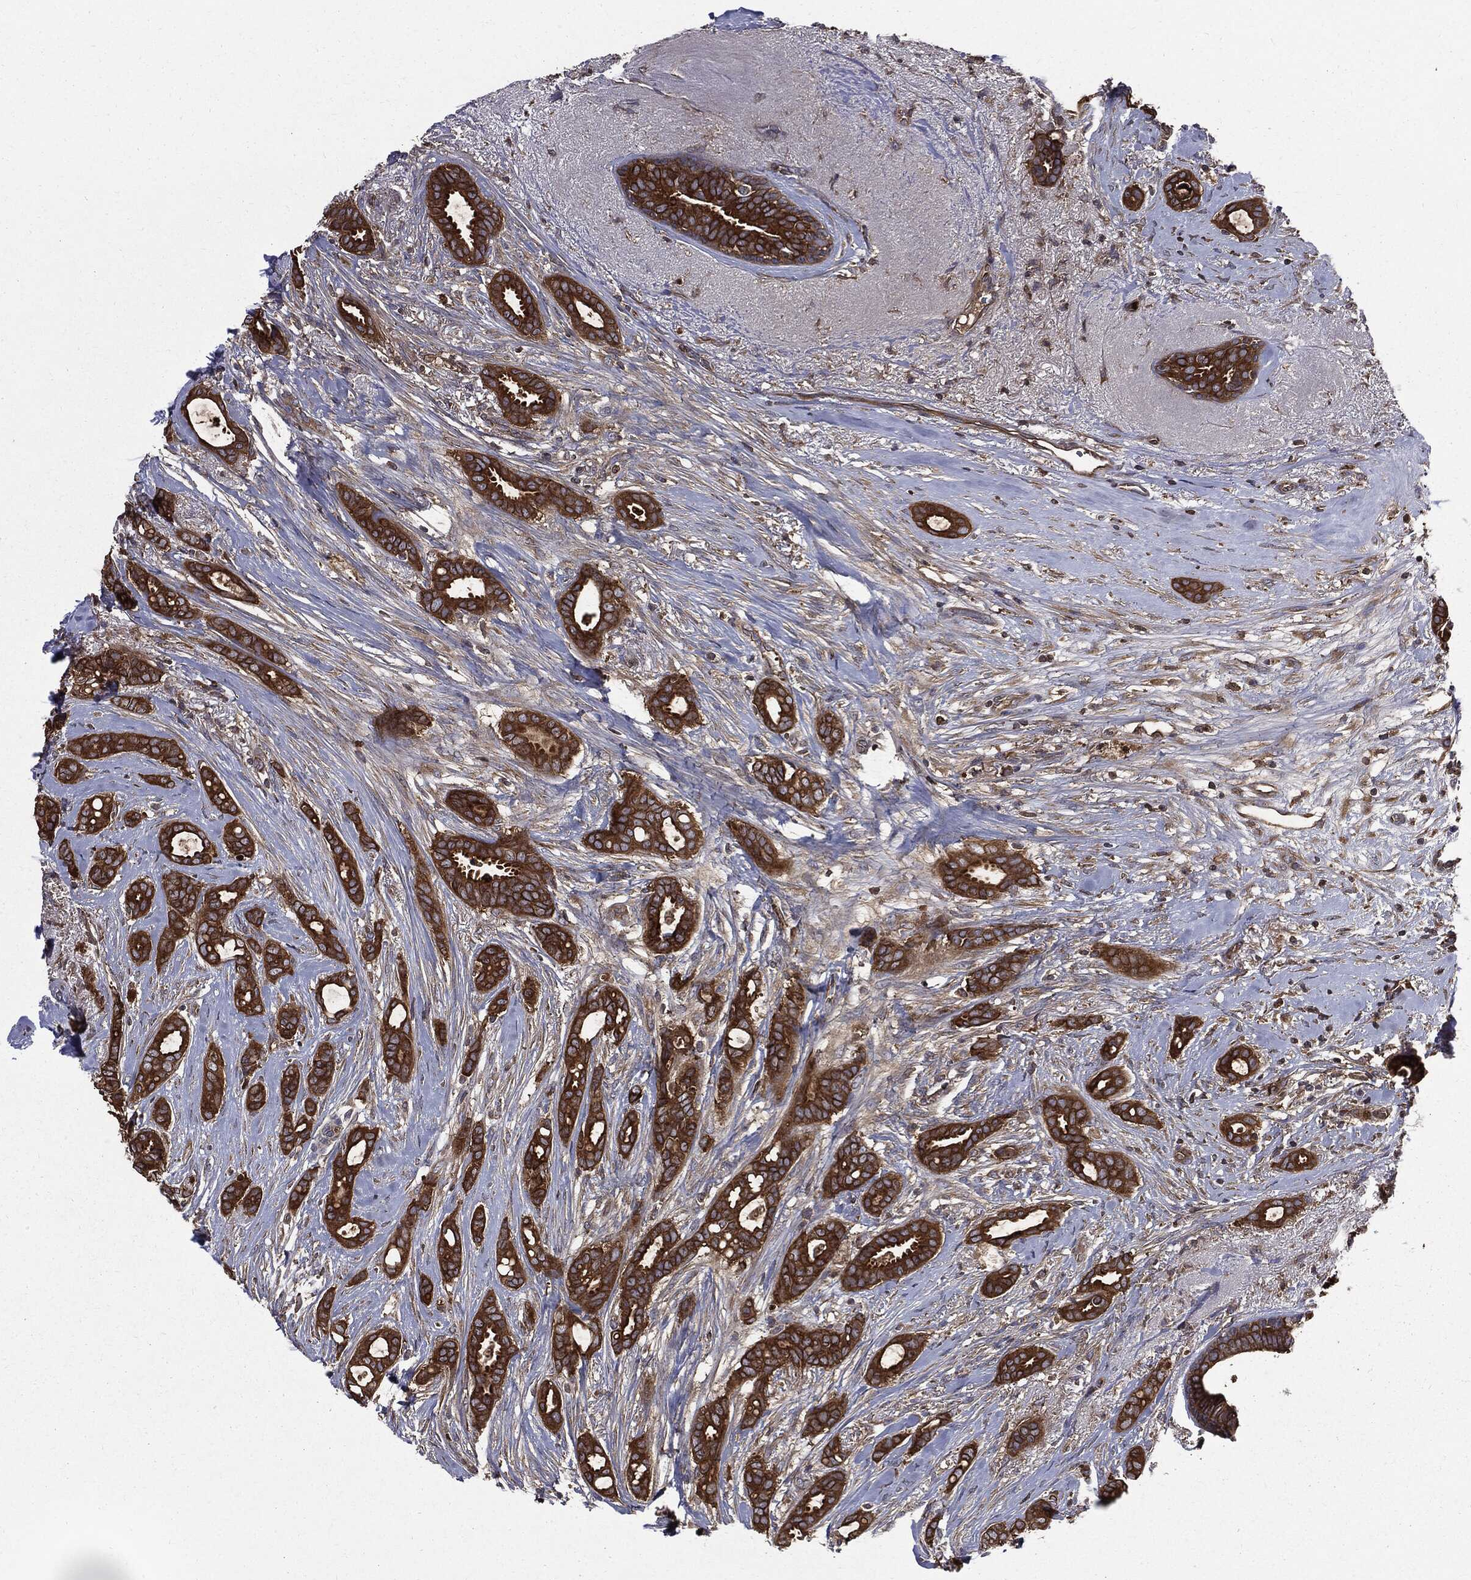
{"staining": {"intensity": "strong", "quantity": ">75%", "location": "cytoplasmic/membranous"}, "tissue": "breast cancer", "cell_type": "Tumor cells", "image_type": "cancer", "snomed": [{"axis": "morphology", "description": "Duct carcinoma"}, {"axis": "topography", "description": "Breast"}], "caption": "Immunohistochemistry micrograph of human breast invasive ductal carcinoma stained for a protein (brown), which shows high levels of strong cytoplasmic/membranous positivity in about >75% of tumor cells.", "gene": "PDCD6IP", "patient": {"sex": "female", "age": 51}}